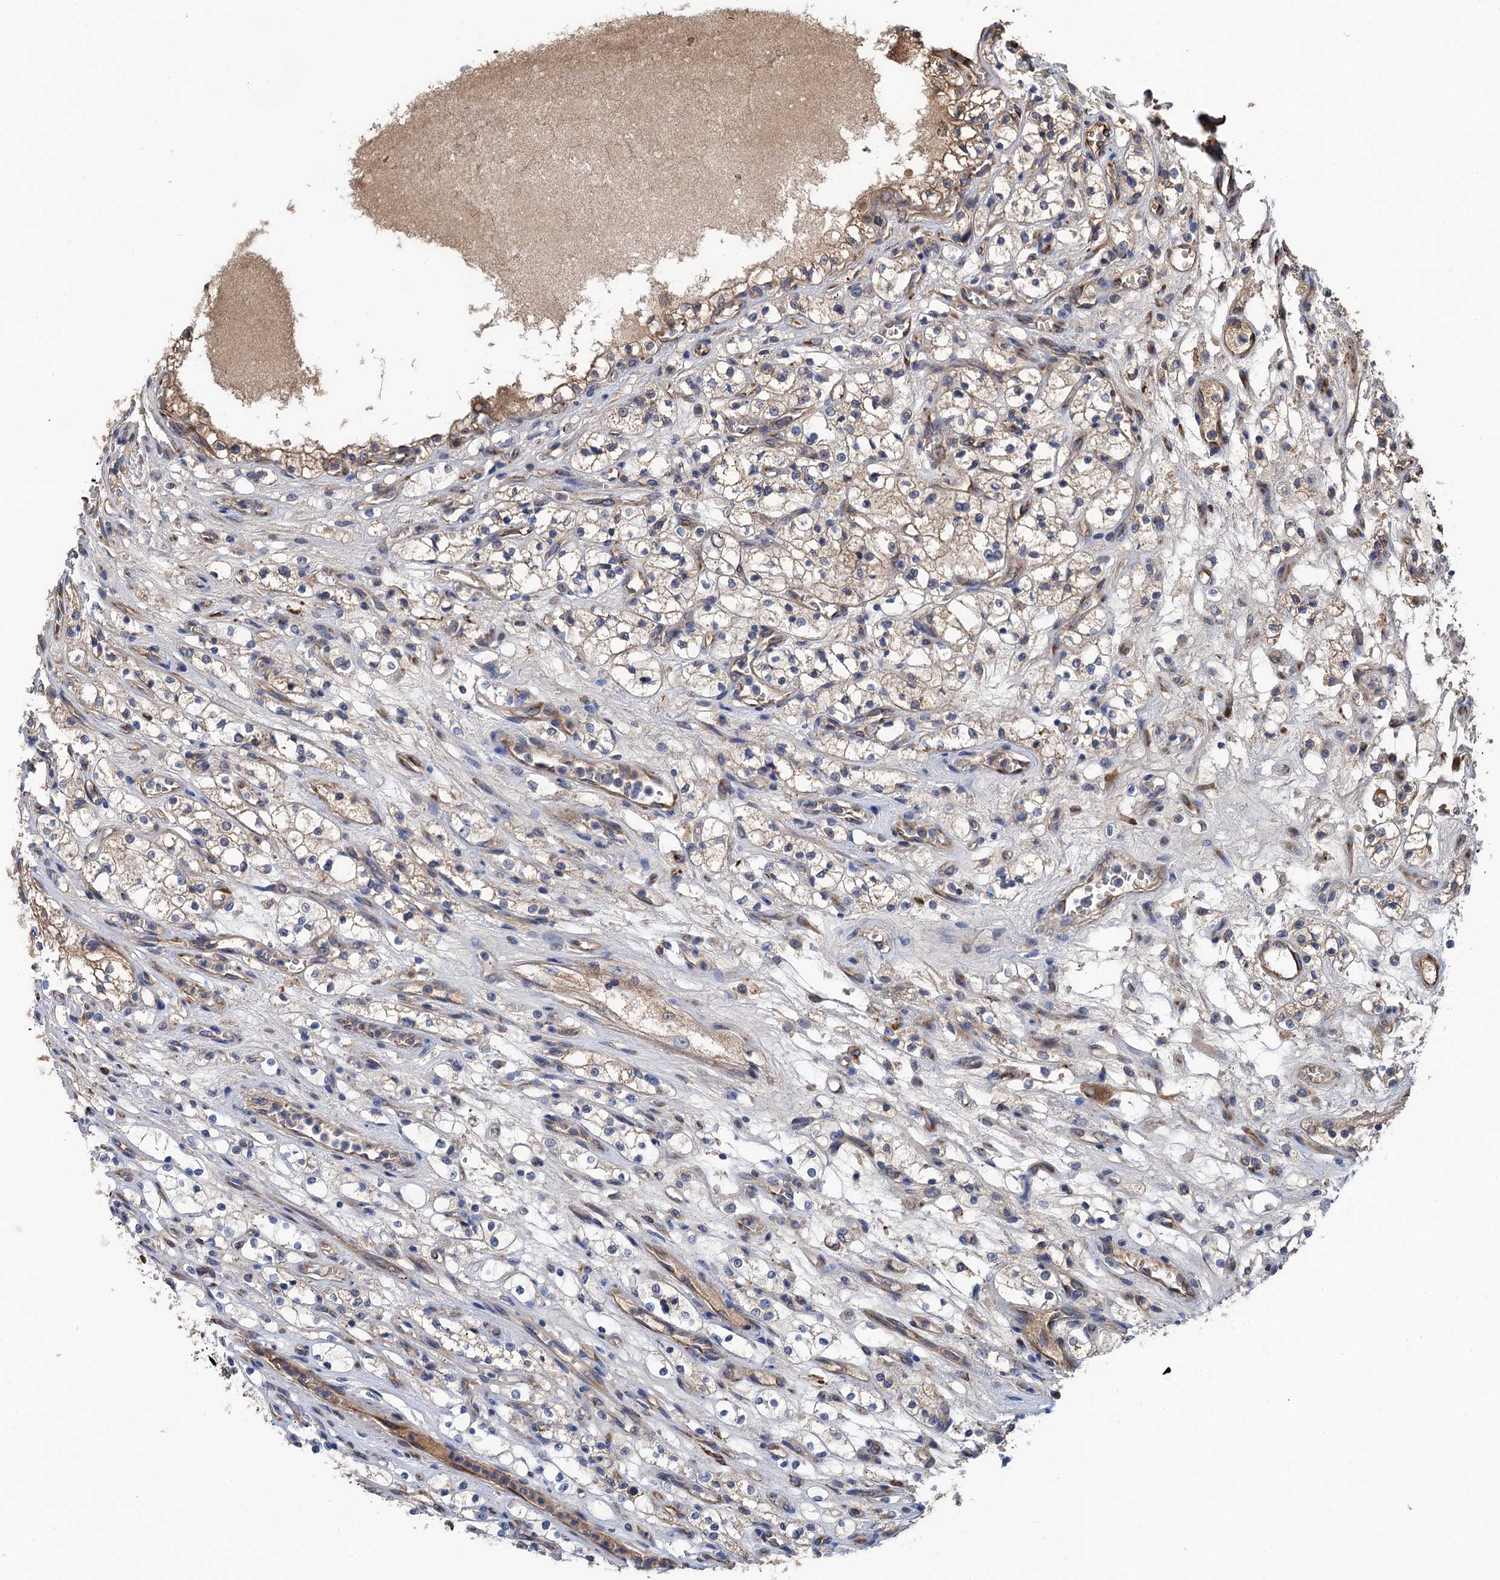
{"staining": {"intensity": "weak", "quantity": "25%-75%", "location": "cytoplasmic/membranous"}, "tissue": "renal cancer", "cell_type": "Tumor cells", "image_type": "cancer", "snomed": [{"axis": "morphology", "description": "Adenocarcinoma, NOS"}, {"axis": "topography", "description": "Kidney"}], "caption": "Immunohistochemical staining of human renal adenocarcinoma reveals low levels of weak cytoplasmic/membranous protein positivity in about 25%-75% of tumor cells.", "gene": "CNNM1", "patient": {"sex": "female", "age": 69}}